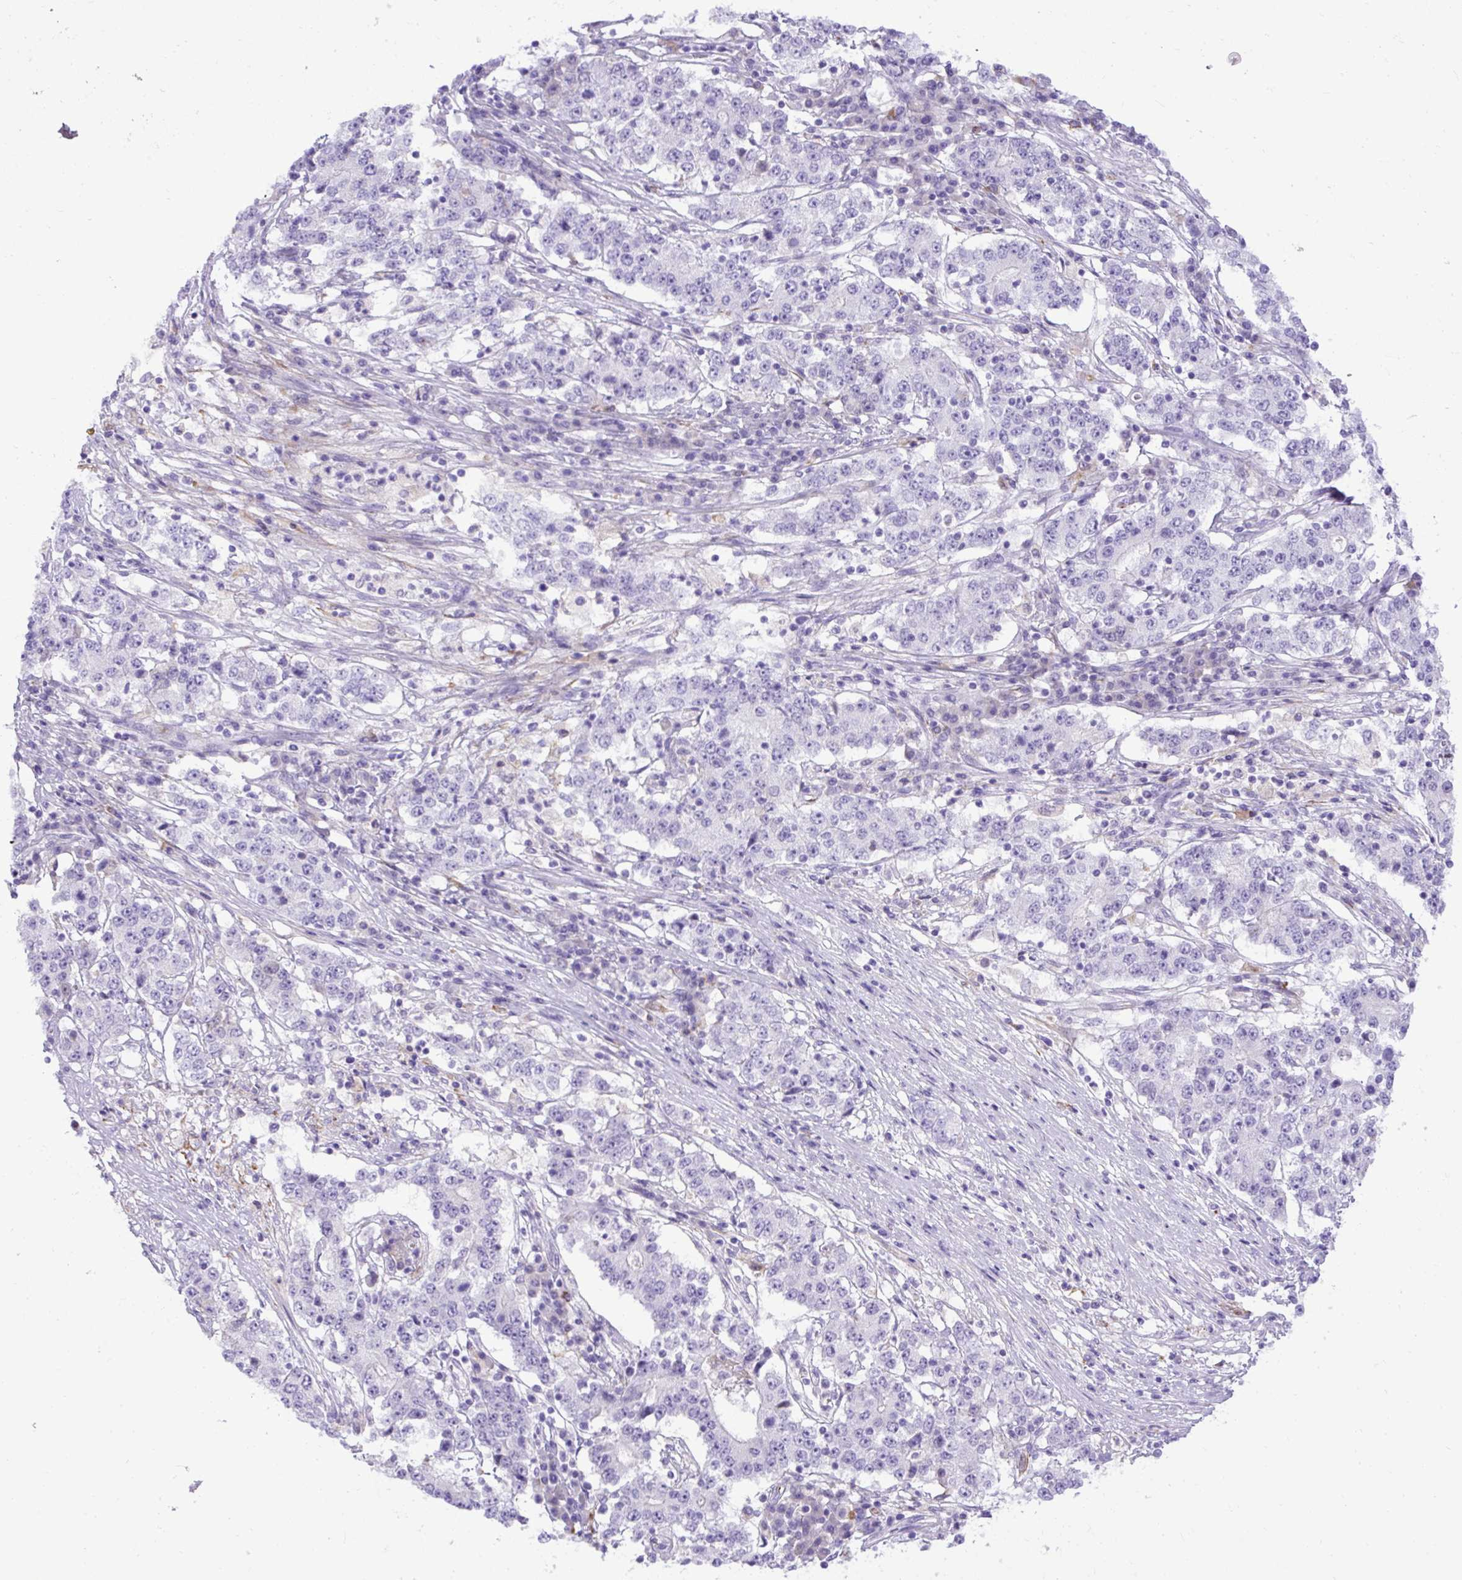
{"staining": {"intensity": "negative", "quantity": "none", "location": "none"}, "tissue": "stomach cancer", "cell_type": "Tumor cells", "image_type": "cancer", "snomed": [{"axis": "morphology", "description": "Adenocarcinoma, NOS"}, {"axis": "topography", "description": "Stomach"}], "caption": "A high-resolution histopathology image shows IHC staining of stomach cancer, which displays no significant positivity in tumor cells.", "gene": "SPTBN5", "patient": {"sex": "male", "age": 59}}